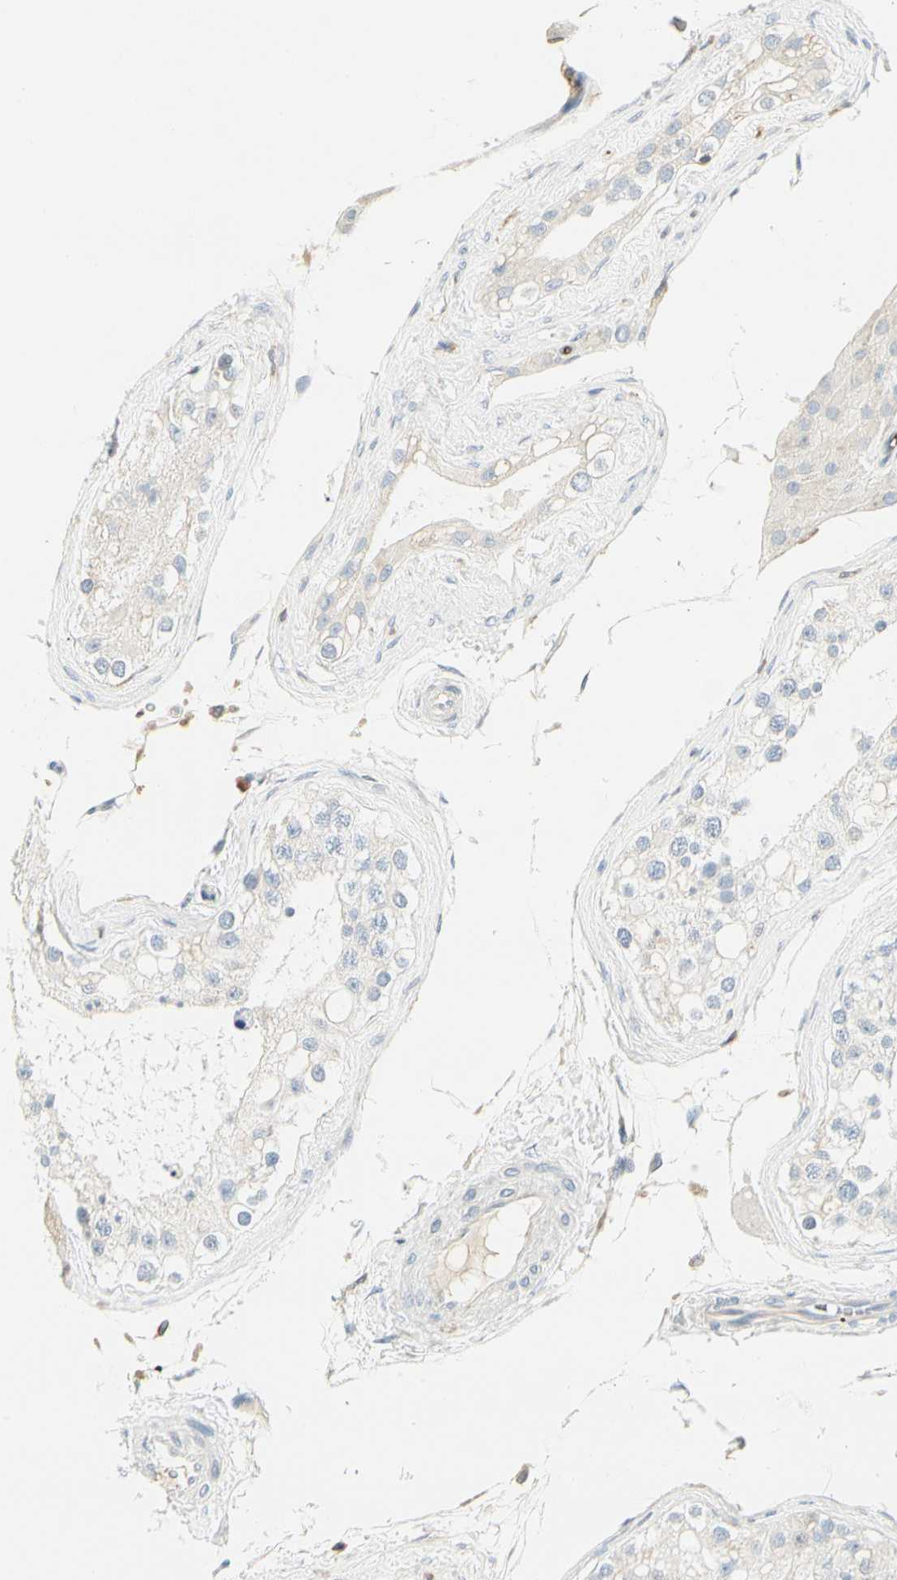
{"staining": {"intensity": "negative", "quantity": "none", "location": "none"}, "tissue": "testis", "cell_type": "Cells in seminiferous ducts", "image_type": "normal", "snomed": [{"axis": "morphology", "description": "Normal tissue, NOS"}, {"axis": "topography", "description": "Testis"}], "caption": "The image exhibits no staining of cells in seminiferous ducts in normal testis.", "gene": "ITGB2", "patient": {"sex": "male", "age": 68}}